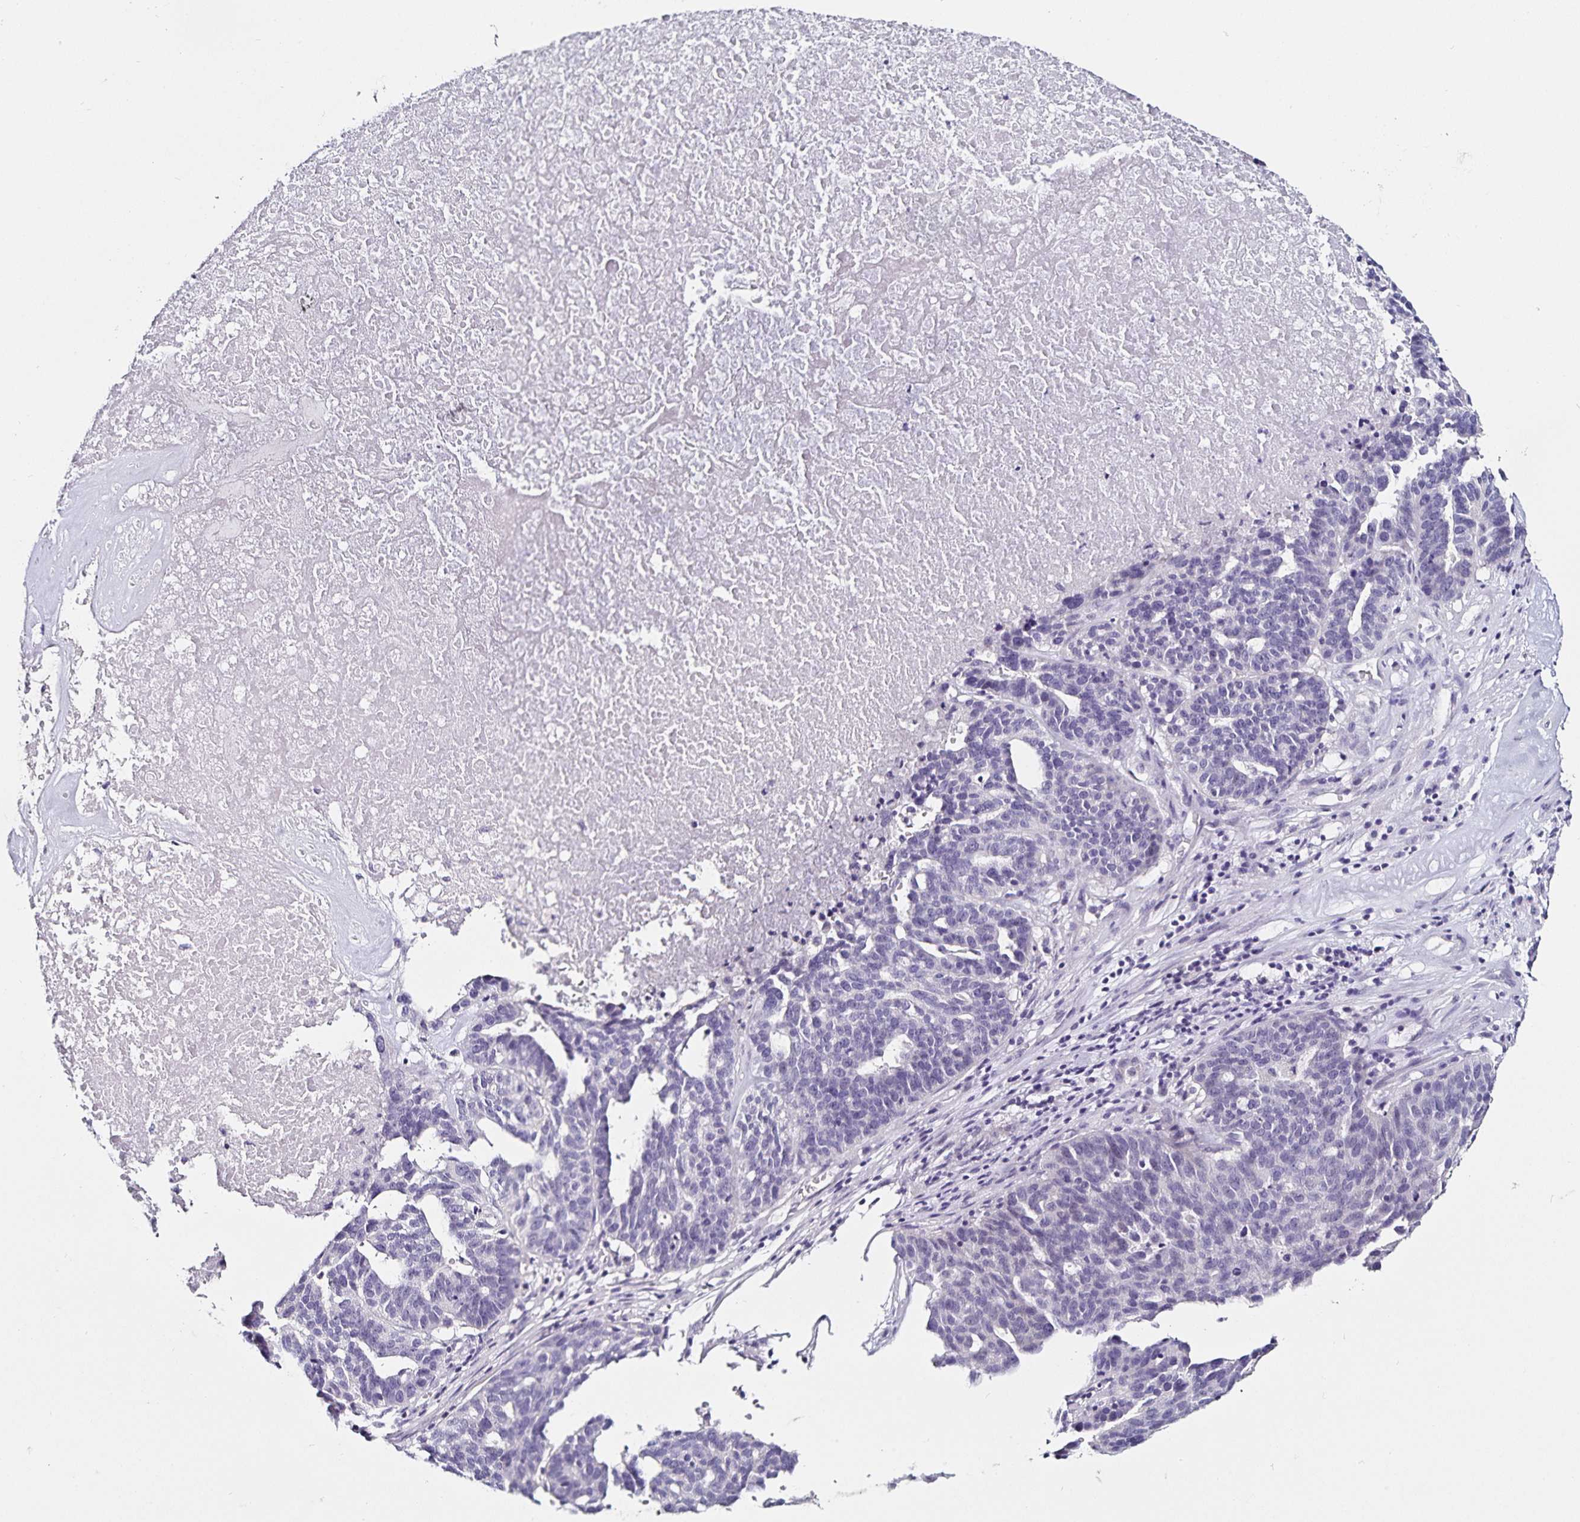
{"staining": {"intensity": "negative", "quantity": "none", "location": "none"}, "tissue": "ovarian cancer", "cell_type": "Tumor cells", "image_type": "cancer", "snomed": [{"axis": "morphology", "description": "Cystadenocarcinoma, serous, NOS"}, {"axis": "topography", "description": "Ovary"}], "caption": "This is an immunohistochemistry (IHC) image of human ovarian serous cystadenocarcinoma. There is no positivity in tumor cells.", "gene": "TSPAN7", "patient": {"sex": "female", "age": 59}}